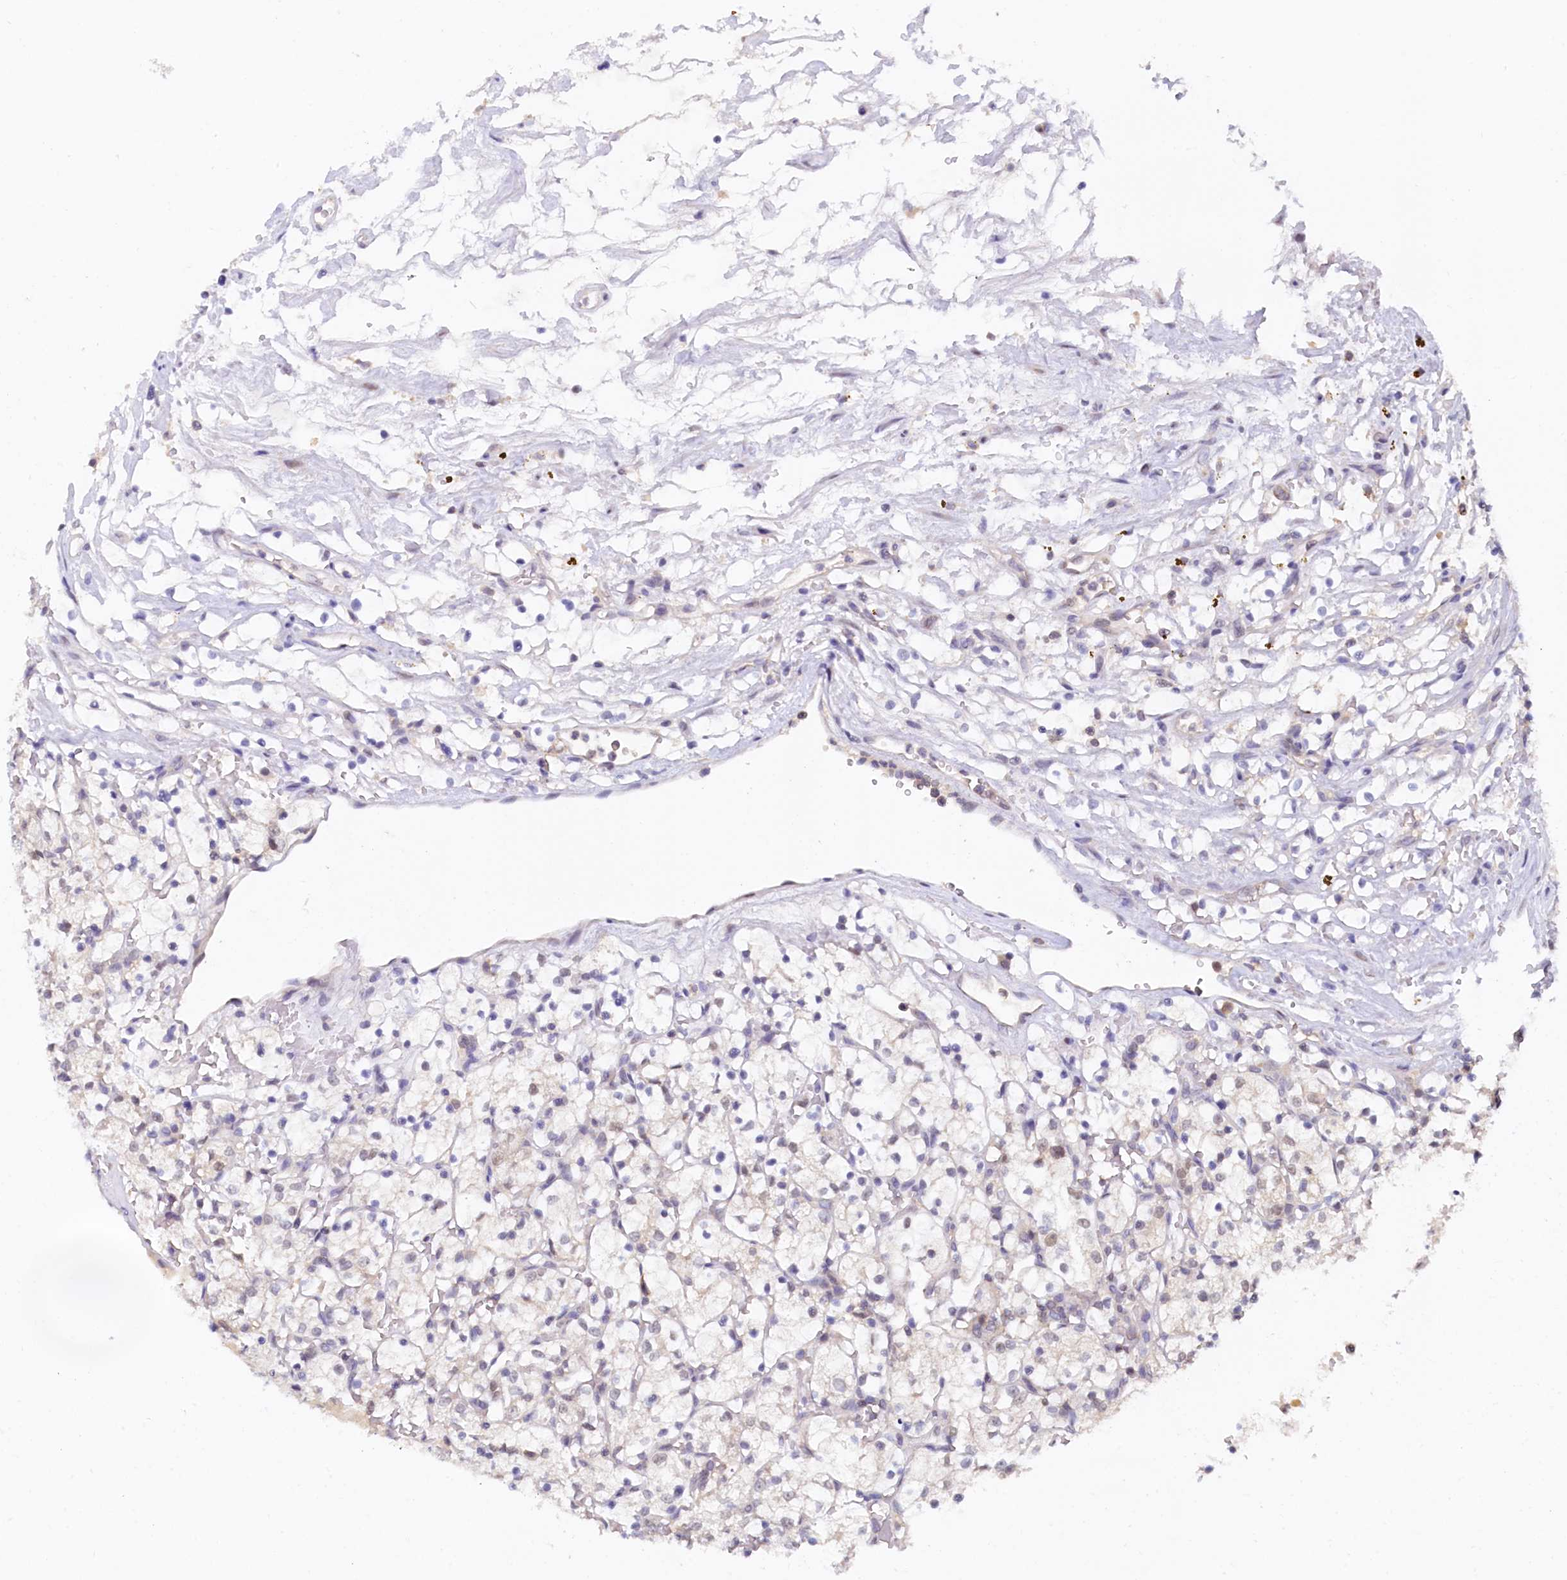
{"staining": {"intensity": "negative", "quantity": "none", "location": "none"}, "tissue": "renal cancer", "cell_type": "Tumor cells", "image_type": "cancer", "snomed": [{"axis": "morphology", "description": "Adenocarcinoma, NOS"}, {"axis": "topography", "description": "Kidney"}], "caption": "DAB immunohistochemical staining of renal adenocarcinoma displays no significant positivity in tumor cells.", "gene": "PAAF1", "patient": {"sex": "female", "age": 69}}